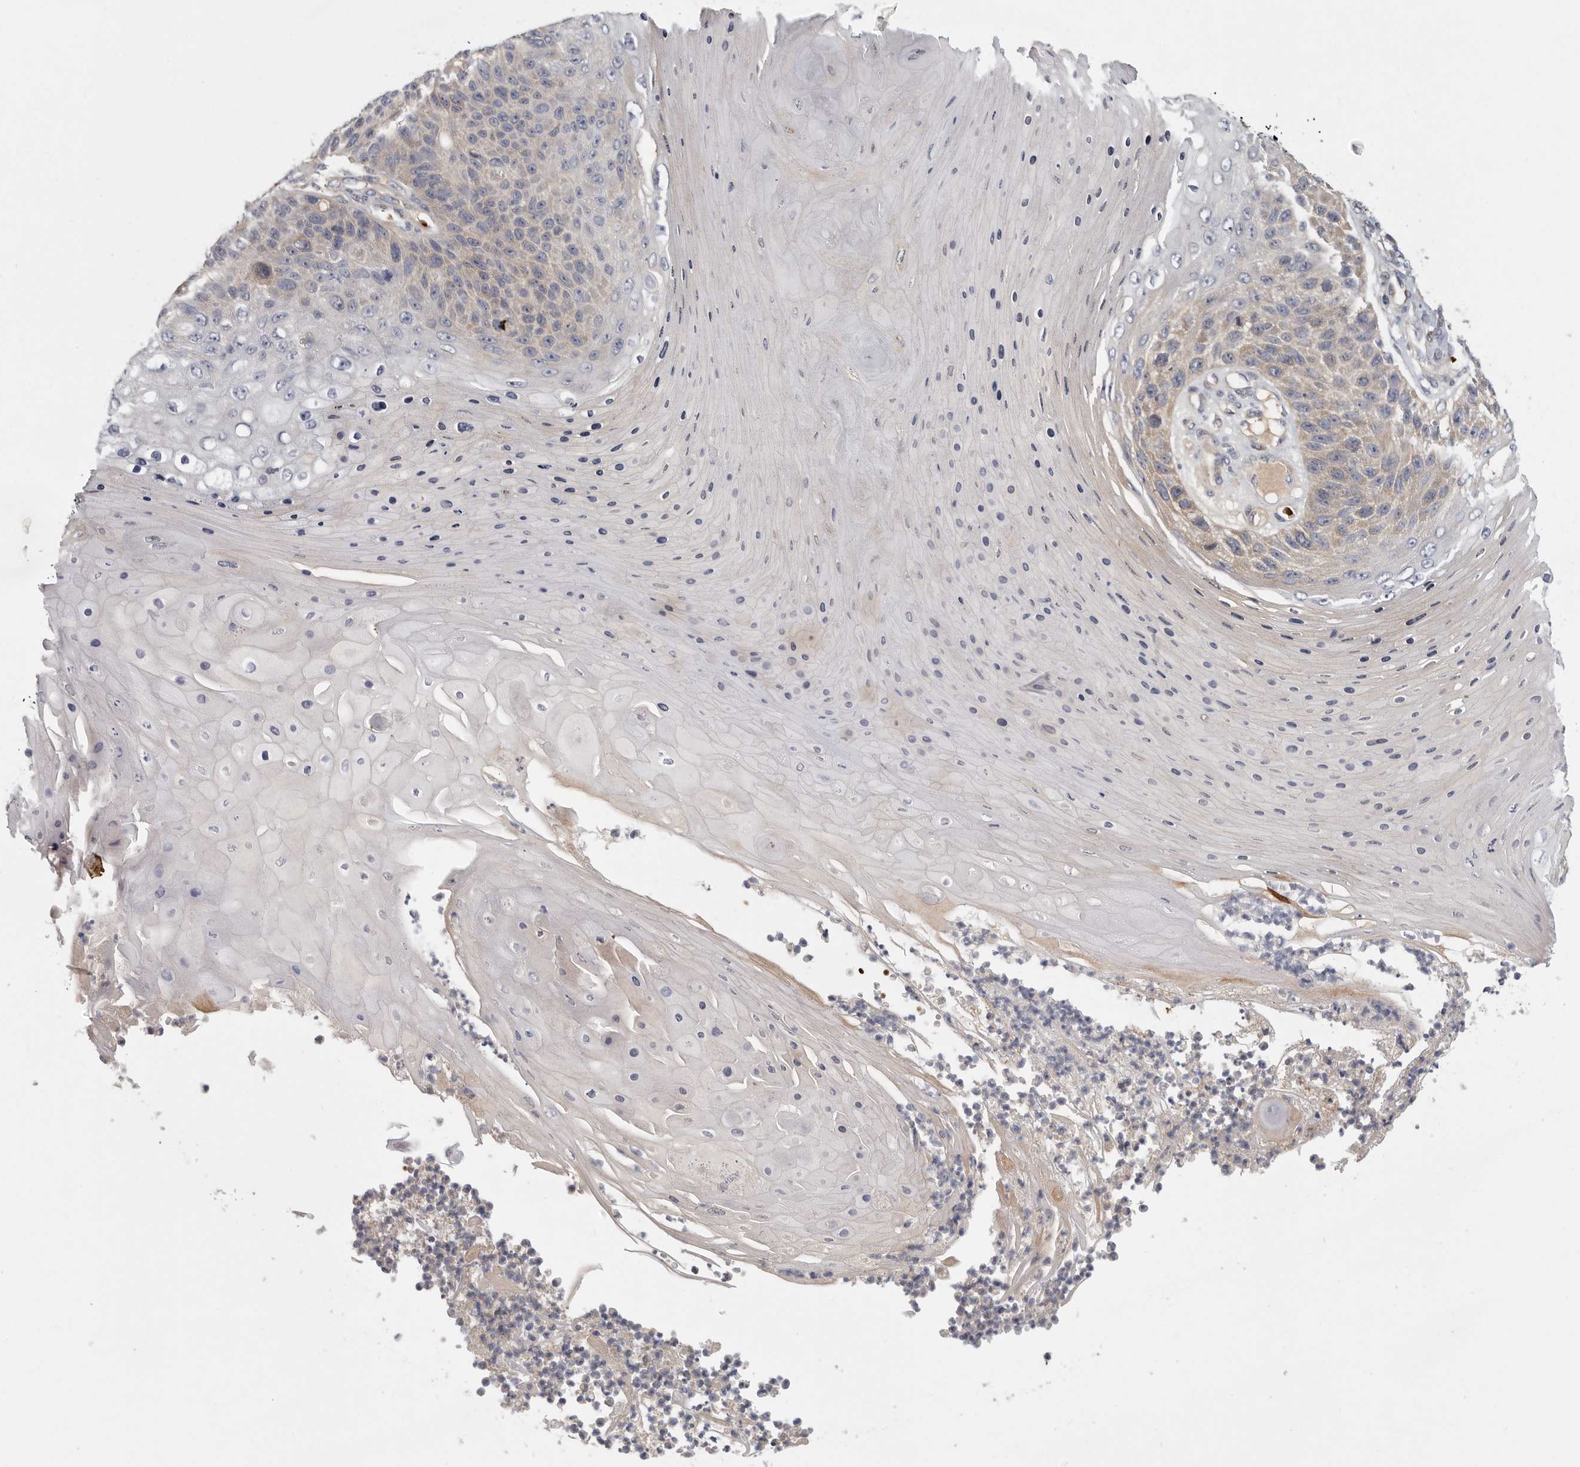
{"staining": {"intensity": "weak", "quantity": "<25%", "location": "cytoplasmic/membranous"}, "tissue": "skin cancer", "cell_type": "Tumor cells", "image_type": "cancer", "snomed": [{"axis": "morphology", "description": "Squamous cell carcinoma, NOS"}, {"axis": "topography", "description": "Skin"}], "caption": "This is an IHC histopathology image of skin squamous cell carcinoma. There is no staining in tumor cells.", "gene": "CFAP298", "patient": {"sex": "female", "age": 88}}